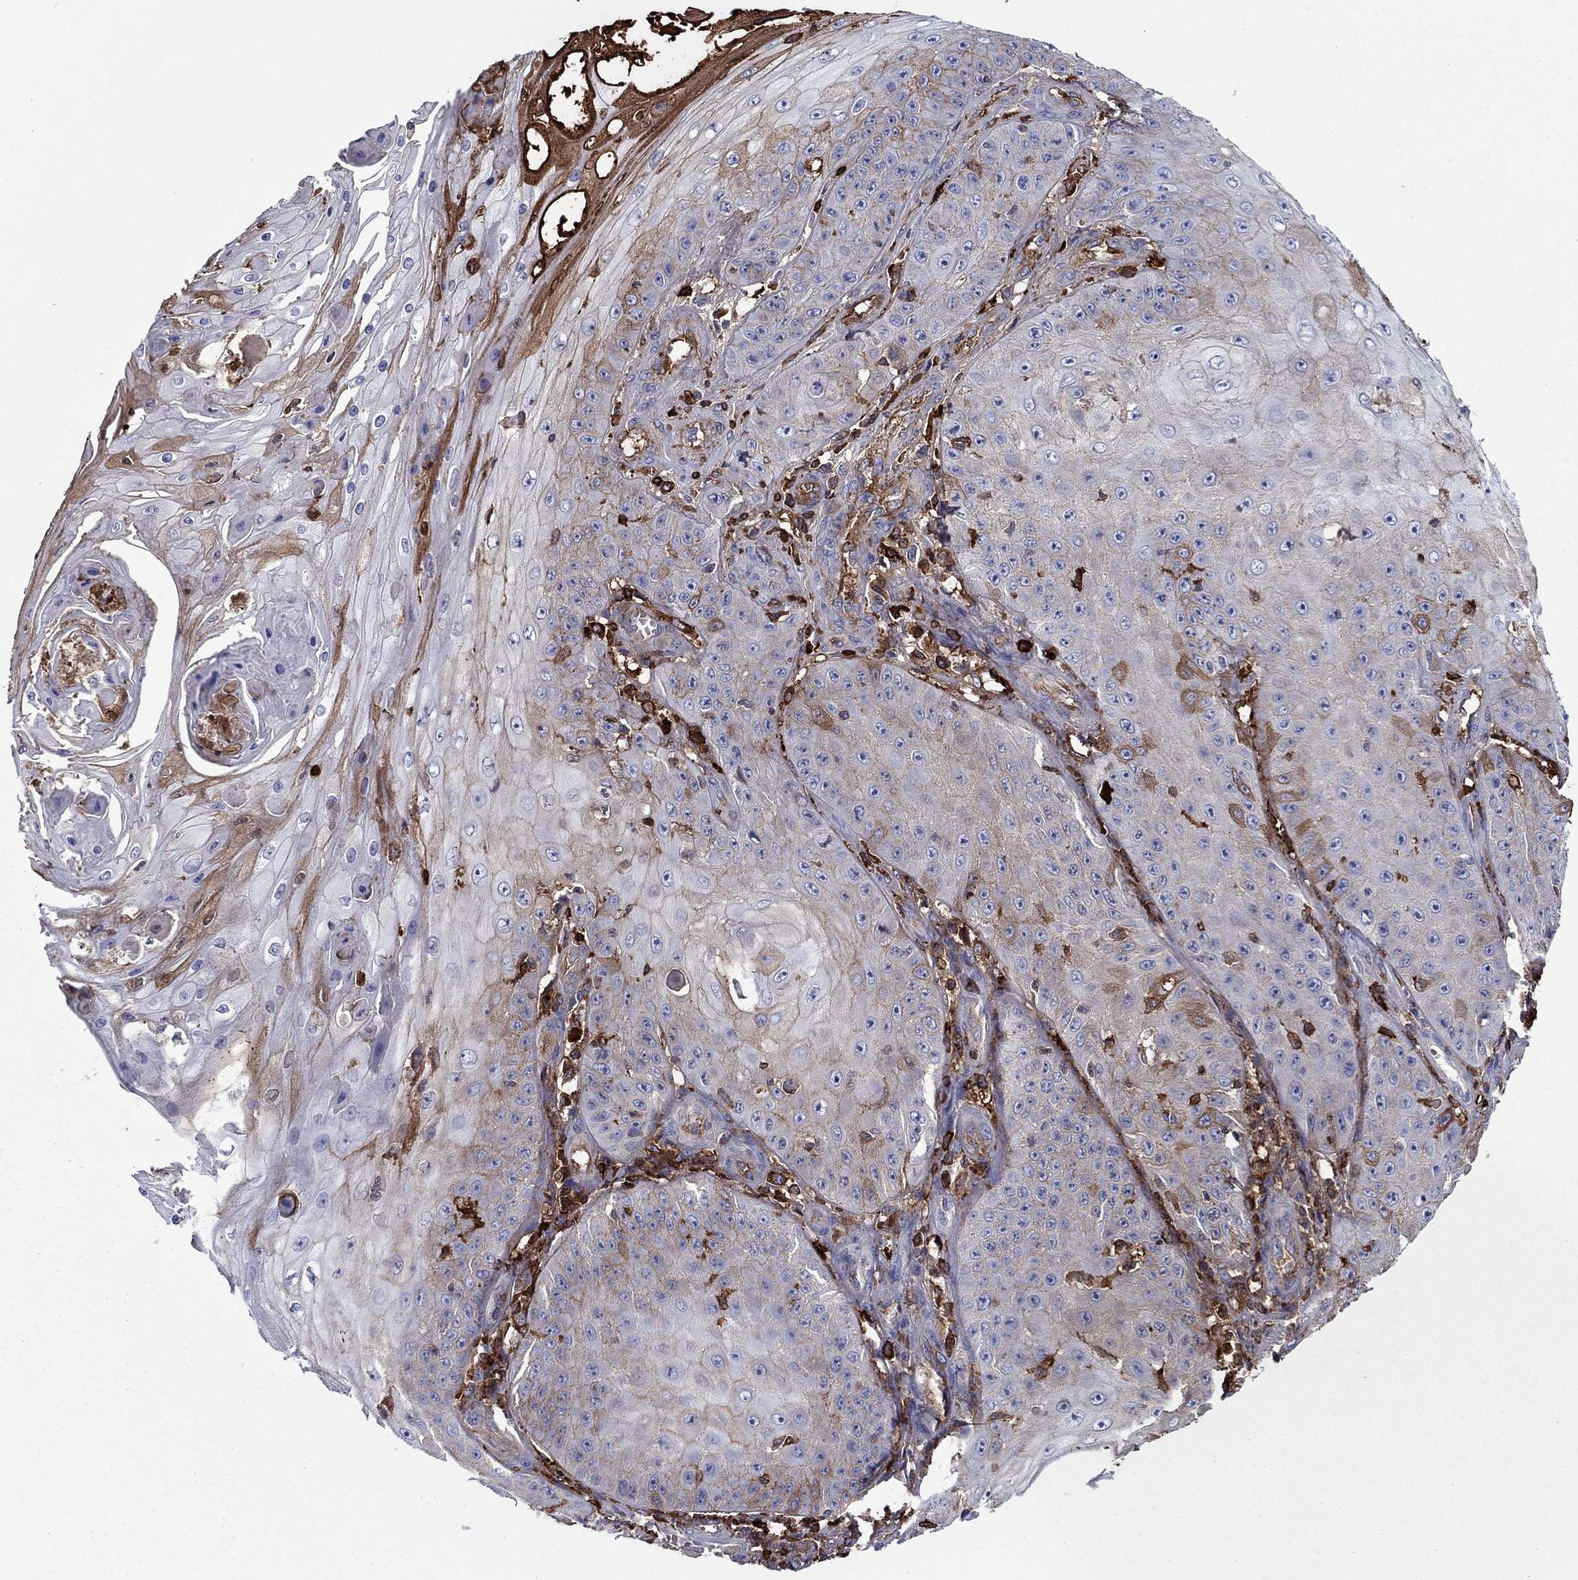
{"staining": {"intensity": "moderate", "quantity": "<25%", "location": "cytoplasmic/membranous"}, "tissue": "skin cancer", "cell_type": "Tumor cells", "image_type": "cancer", "snomed": [{"axis": "morphology", "description": "Squamous cell carcinoma, NOS"}, {"axis": "topography", "description": "Skin"}], "caption": "Immunohistochemical staining of skin cancer (squamous cell carcinoma) reveals low levels of moderate cytoplasmic/membranous protein positivity in about <25% of tumor cells.", "gene": "HPX", "patient": {"sex": "male", "age": 70}}